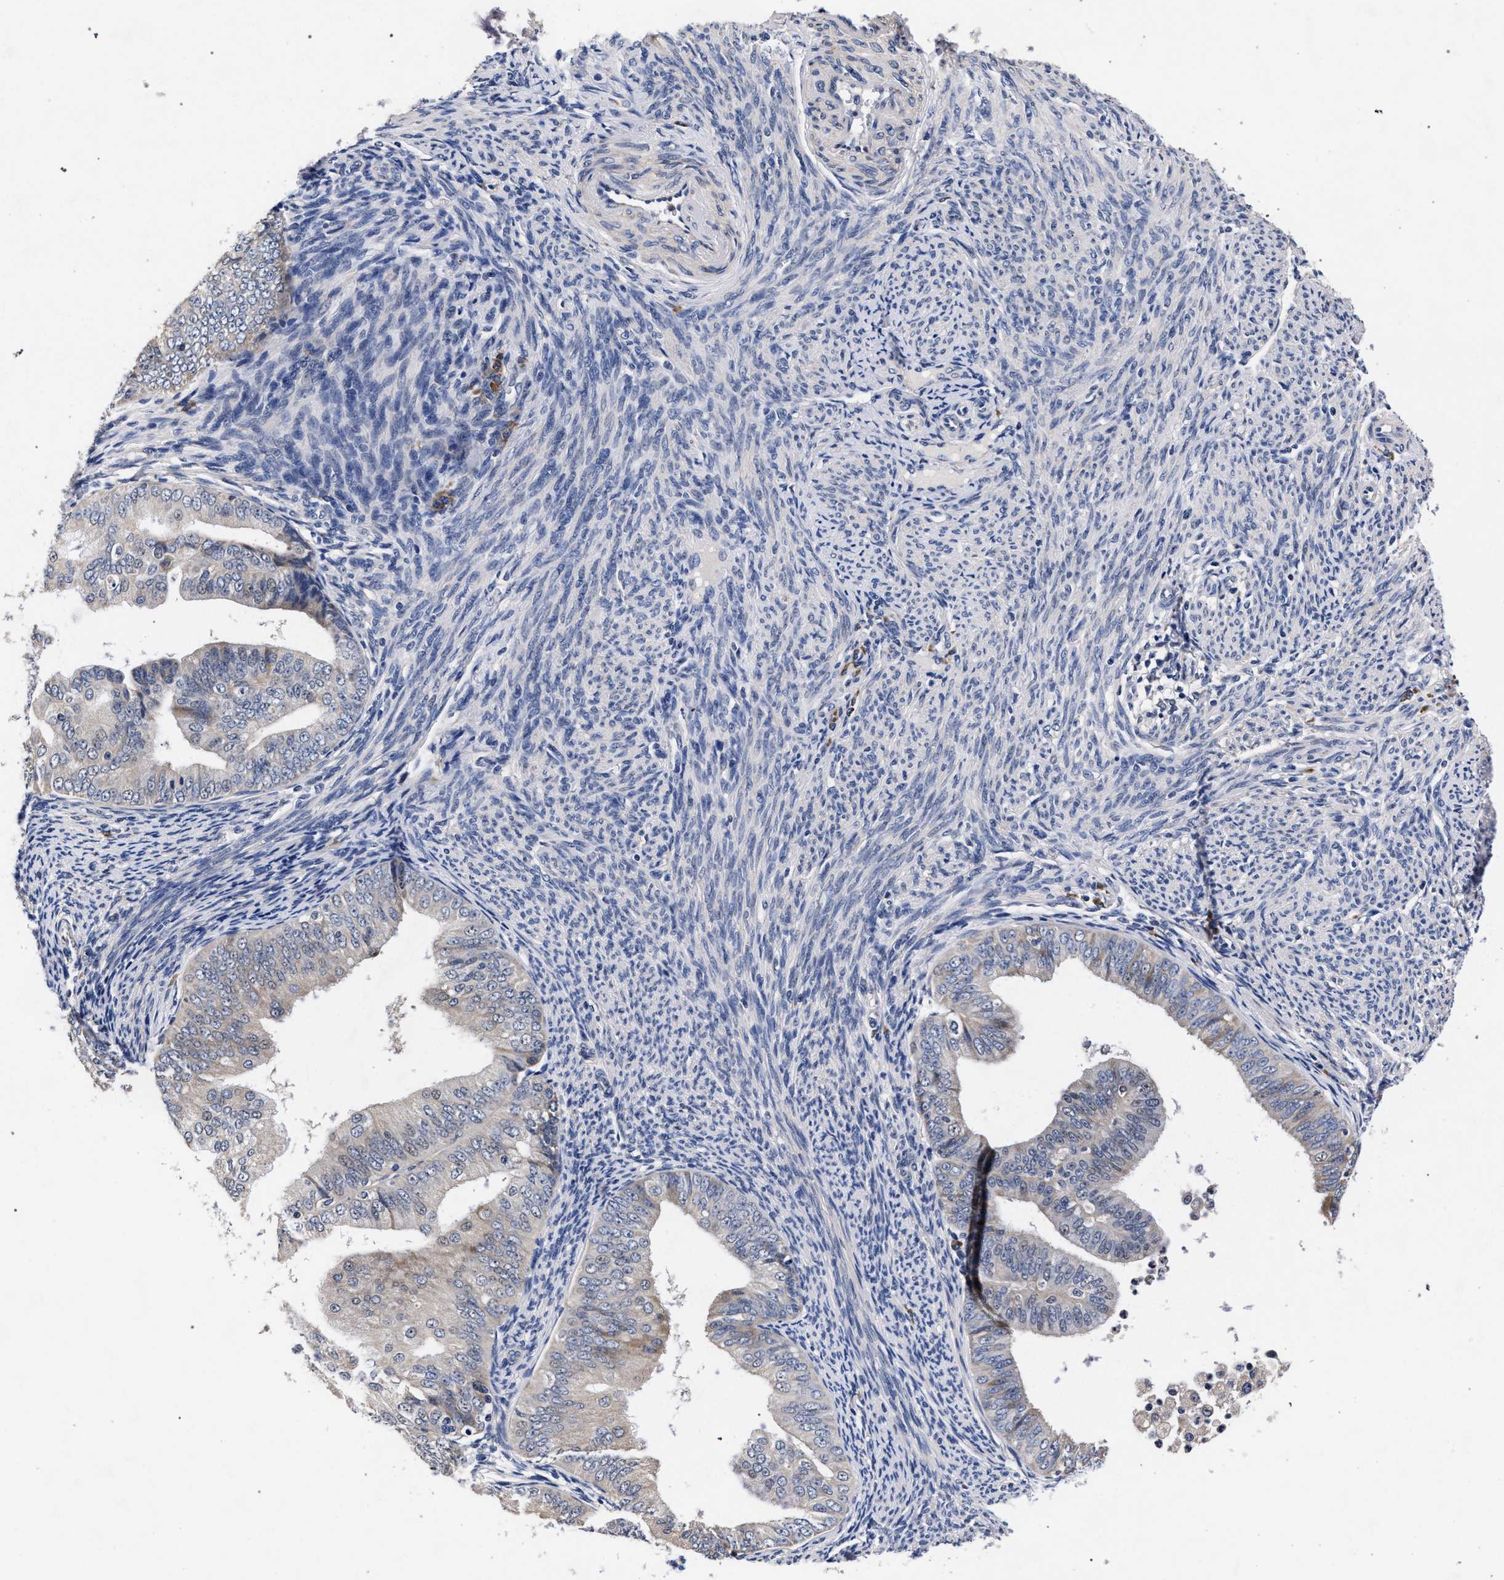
{"staining": {"intensity": "negative", "quantity": "none", "location": "none"}, "tissue": "endometrial cancer", "cell_type": "Tumor cells", "image_type": "cancer", "snomed": [{"axis": "morphology", "description": "Adenocarcinoma, NOS"}, {"axis": "topography", "description": "Endometrium"}], "caption": "Protein analysis of endometrial adenocarcinoma demonstrates no significant positivity in tumor cells.", "gene": "CFAP95", "patient": {"sex": "female", "age": 63}}